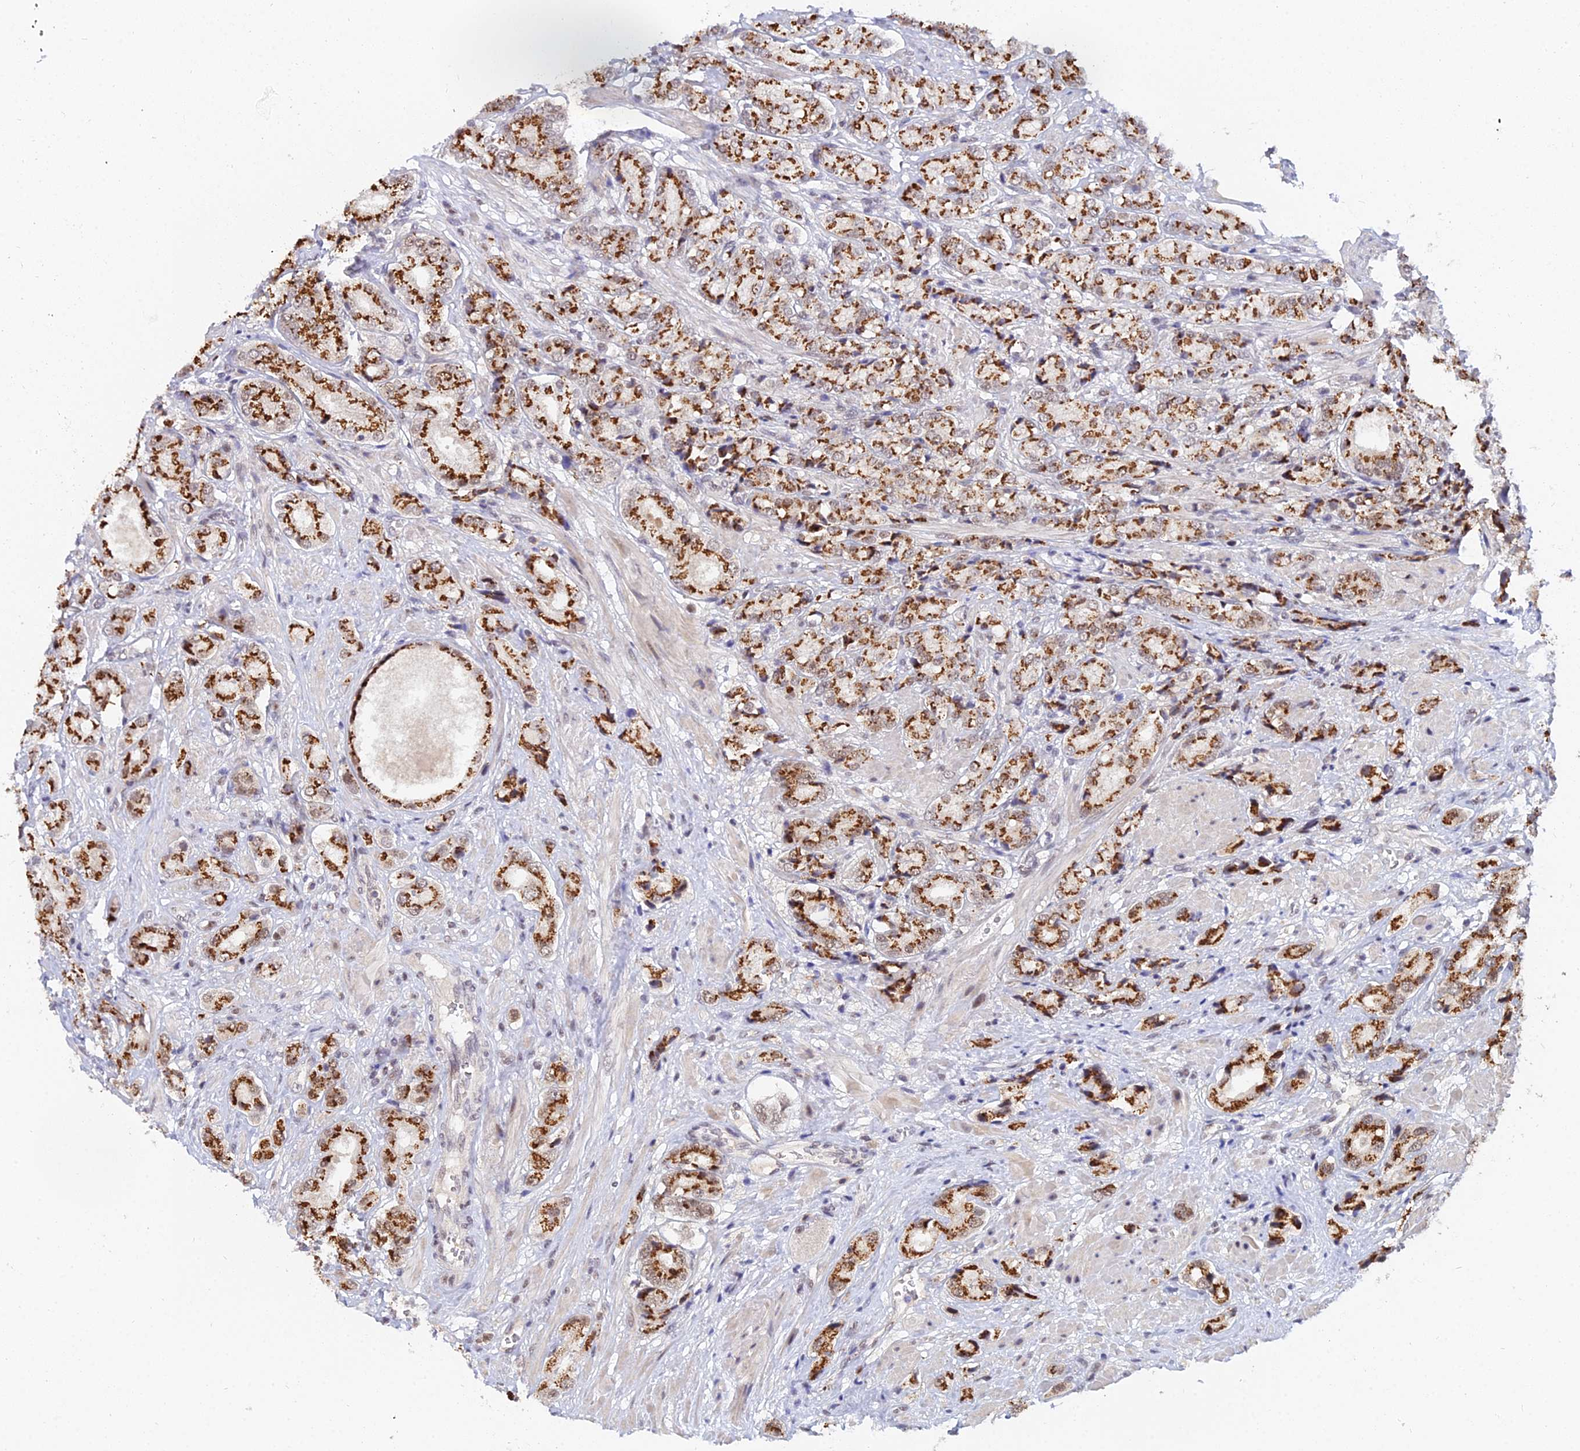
{"staining": {"intensity": "strong", "quantity": ">75%", "location": "cytoplasmic/membranous,nuclear"}, "tissue": "prostate cancer", "cell_type": "Tumor cells", "image_type": "cancer", "snomed": [{"axis": "morphology", "description": "Adenocarcinoma, High grade"}, {"axis": "topography", "description": "Prostate and seminal vesicle, NOS"}], "caption": "Immunohistochemical staining of human prostate cancer (high-grade adenocarcinoma) displays high levels of strong cytoplasmic/membranous and nuclear staining in approximately >75% of tumor cells. (Stains: DAB (3,3'-diaminobenzidine) in brown, nuclei in blue, Microscopy: brightfield microscopy at high magnification).", "gene": "THOC3", "patient": {"sex": "male", "age": 64}}